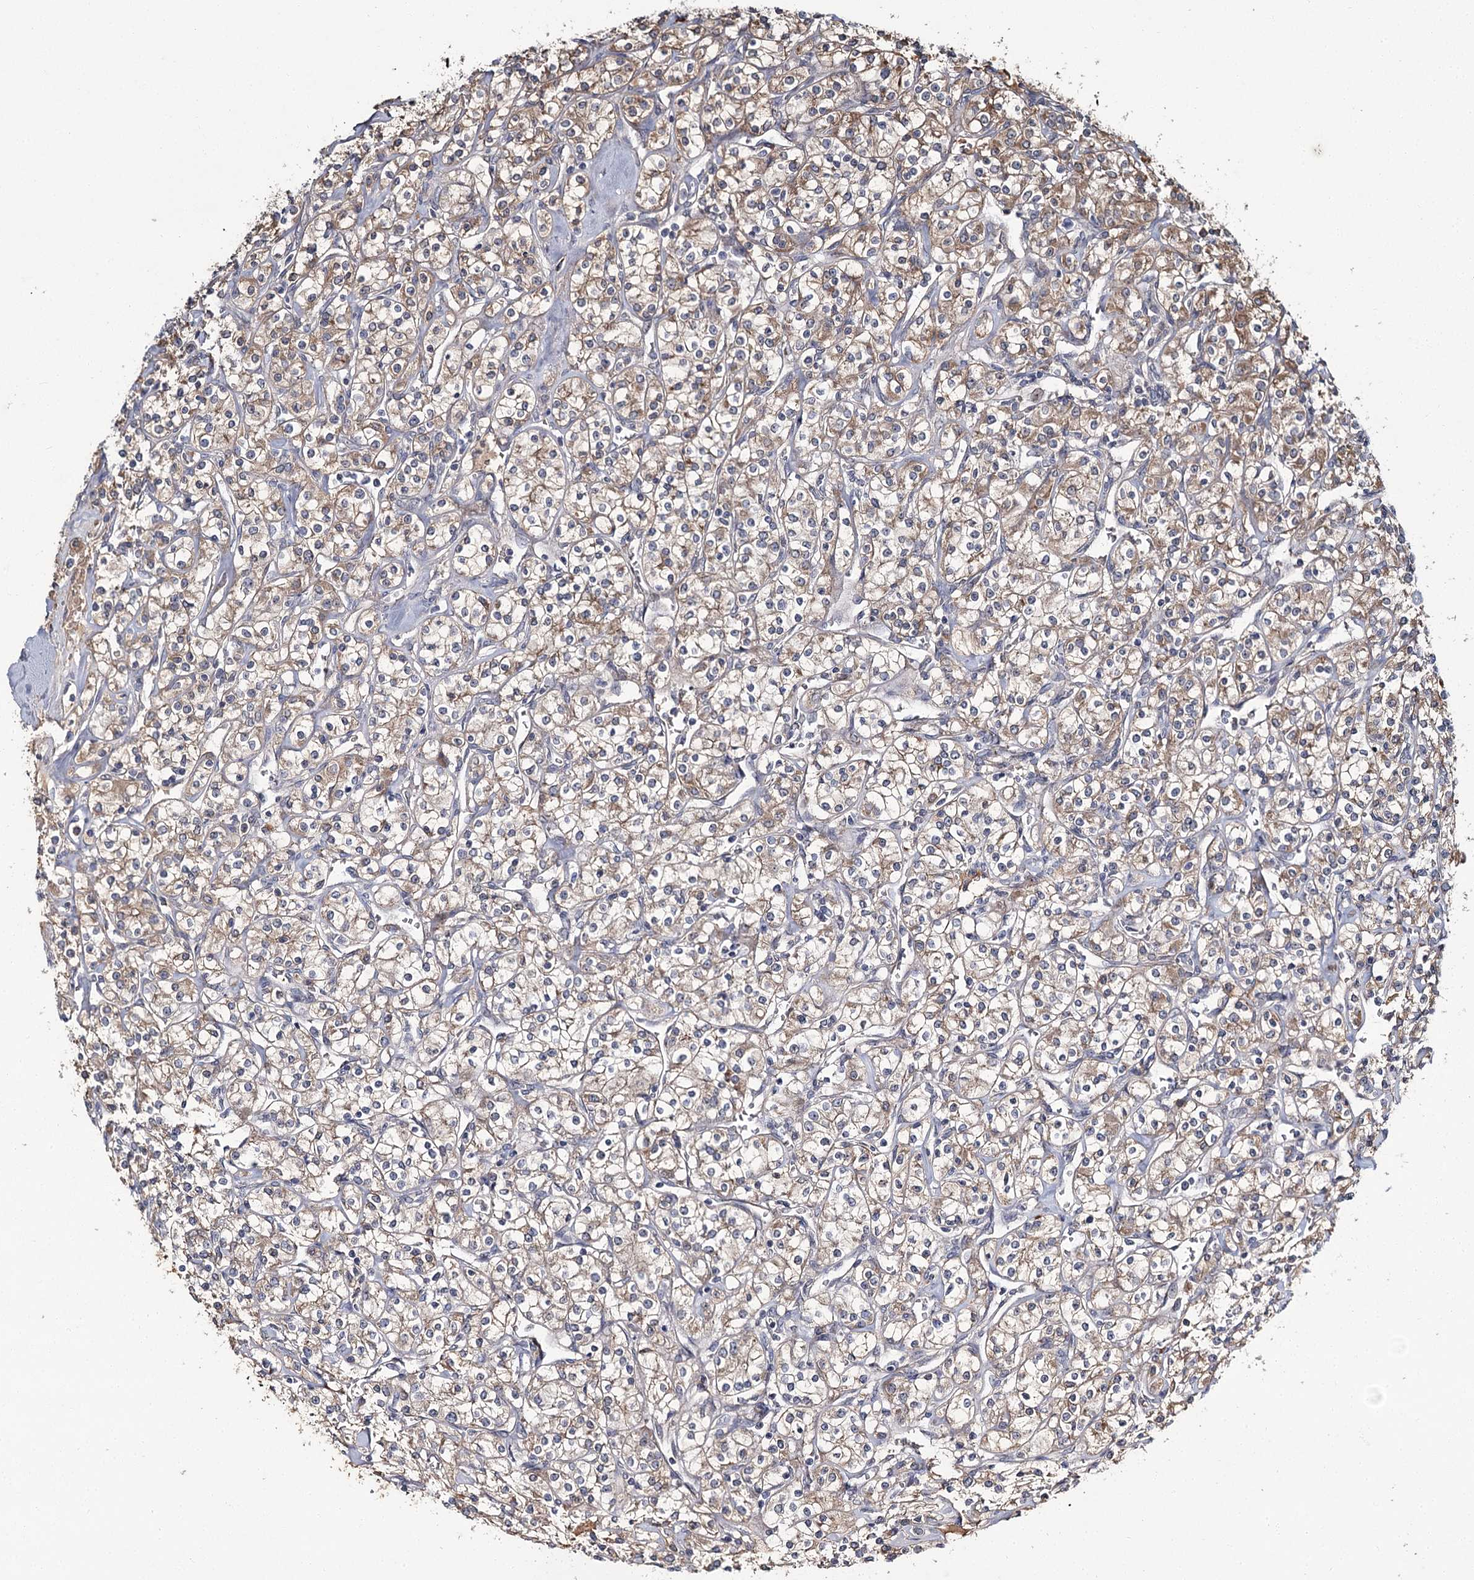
{"staining": {"intensity": "moderate", "quantity": "25%-75%", "location": "cytoplasmic/membranous"}, "tissue": "renal cancer", "cell_type": "Tumor cells", "image_type": "cancer", "snomed": [{"axis": "morphology", "description": "Adenocarcinoma, NOS"}, {"axis": "topography", "description": "Kidney"}], "caption": "There is medium levels of moderate cytoplasmic/membranous expression in tumor cells of renal adenocarcinoma, as demonstrated by immunohistochemical staining (brown color).", "gene": "MFN1", "patient": {"sex": "male", "age": 77}}